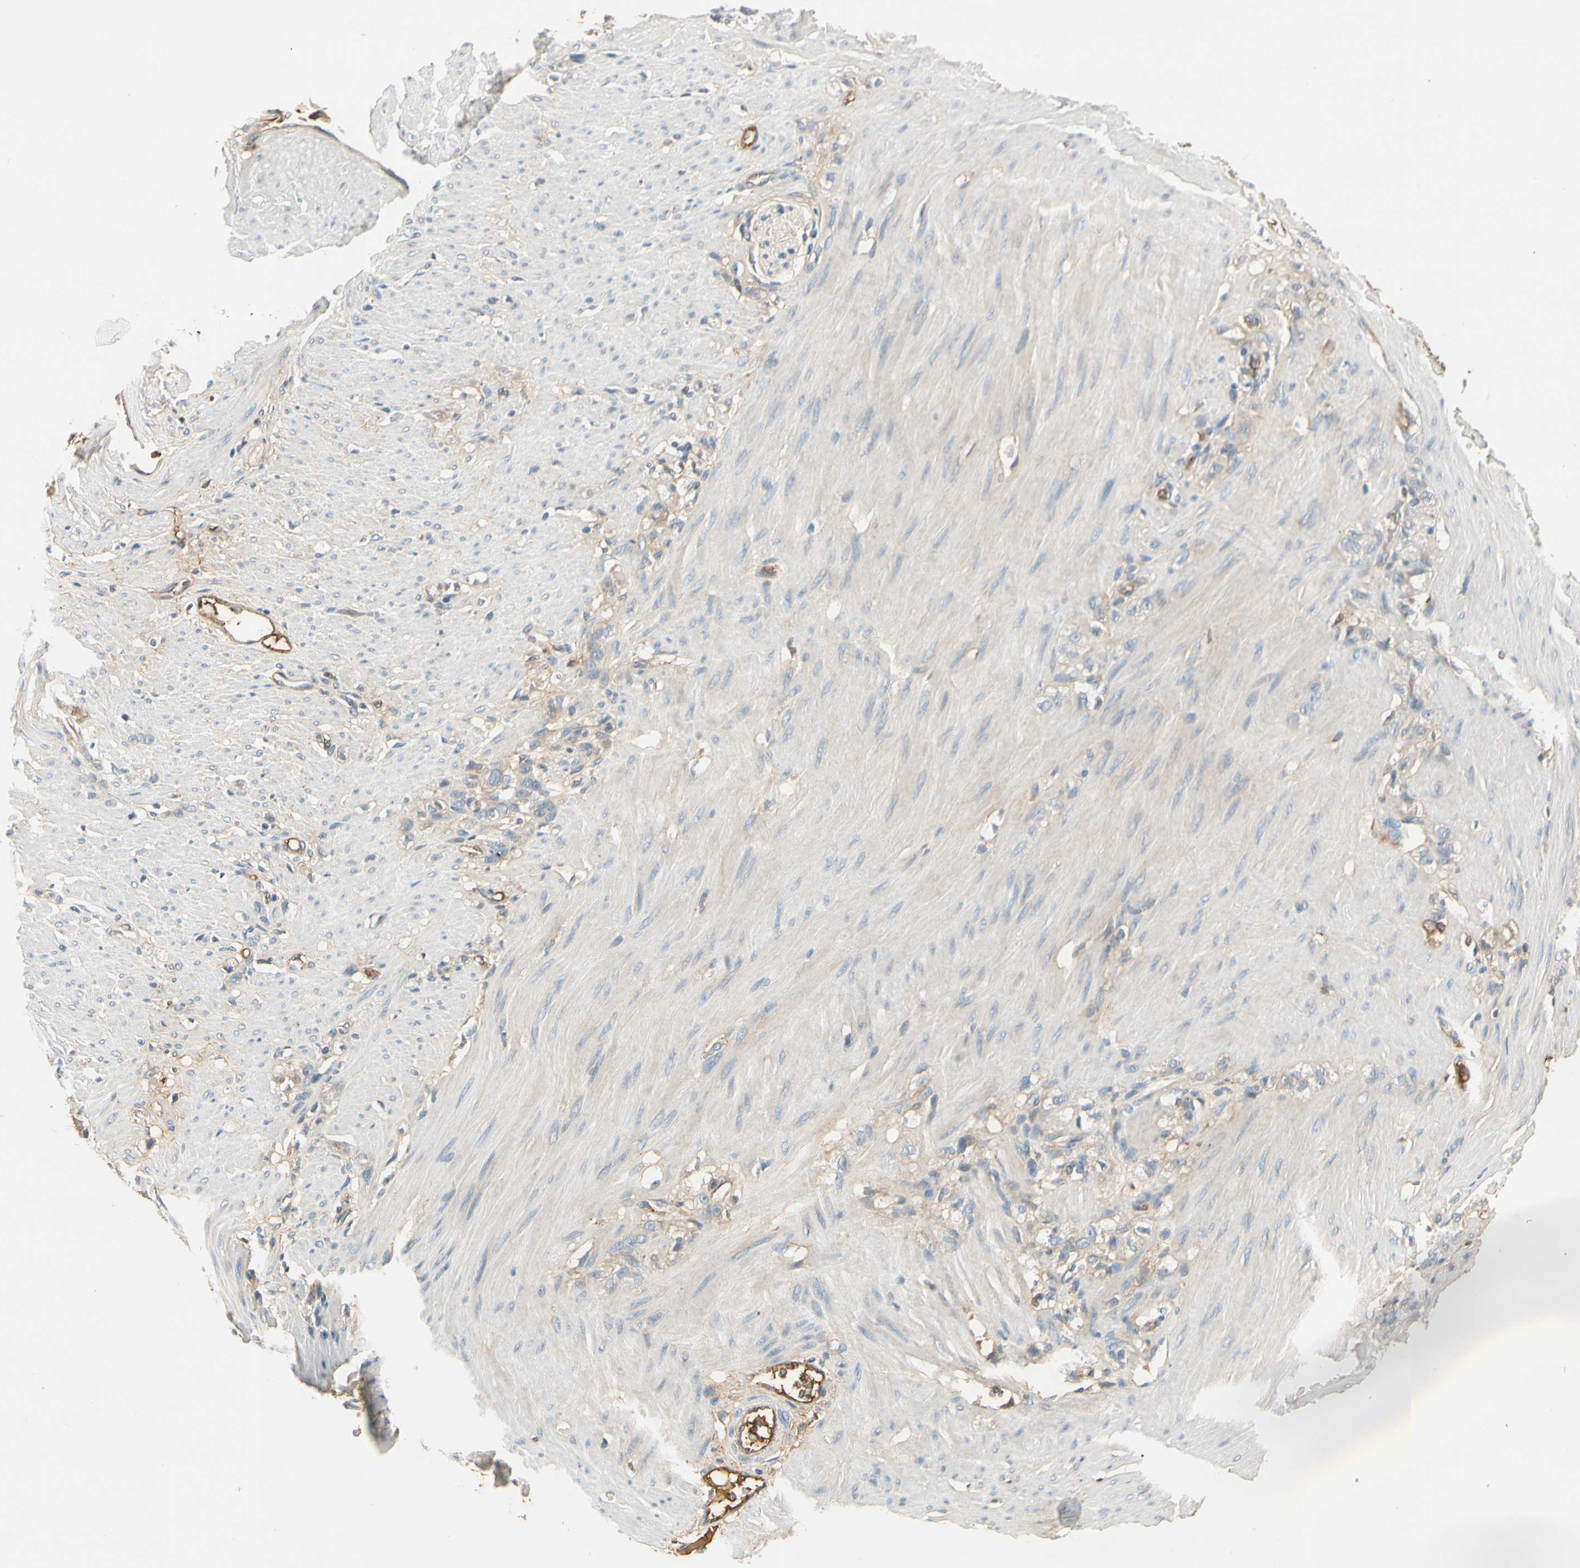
{"staining": {"intensity": "weak", "quantity": ">75%", "location": "cytoplasmic/membranous"}, "tissue": "stomach cancer", "cell_type": "Tumor cells", "image_type": "cancer", "snomed": [{"axis": "morphology", "description": "Adenocarcinoma, NOS"}, {"axis": "topography", "description": "Stomach"}], "caption": "Protein staining by immunohistochemistry demonstrates weak cytoplasmic/membranous positivity in about >75% of tumor cells in adenocarcinoma (stomach).", "gene": "LAMB3", "patient": {"sex": "male", "age": 82}}